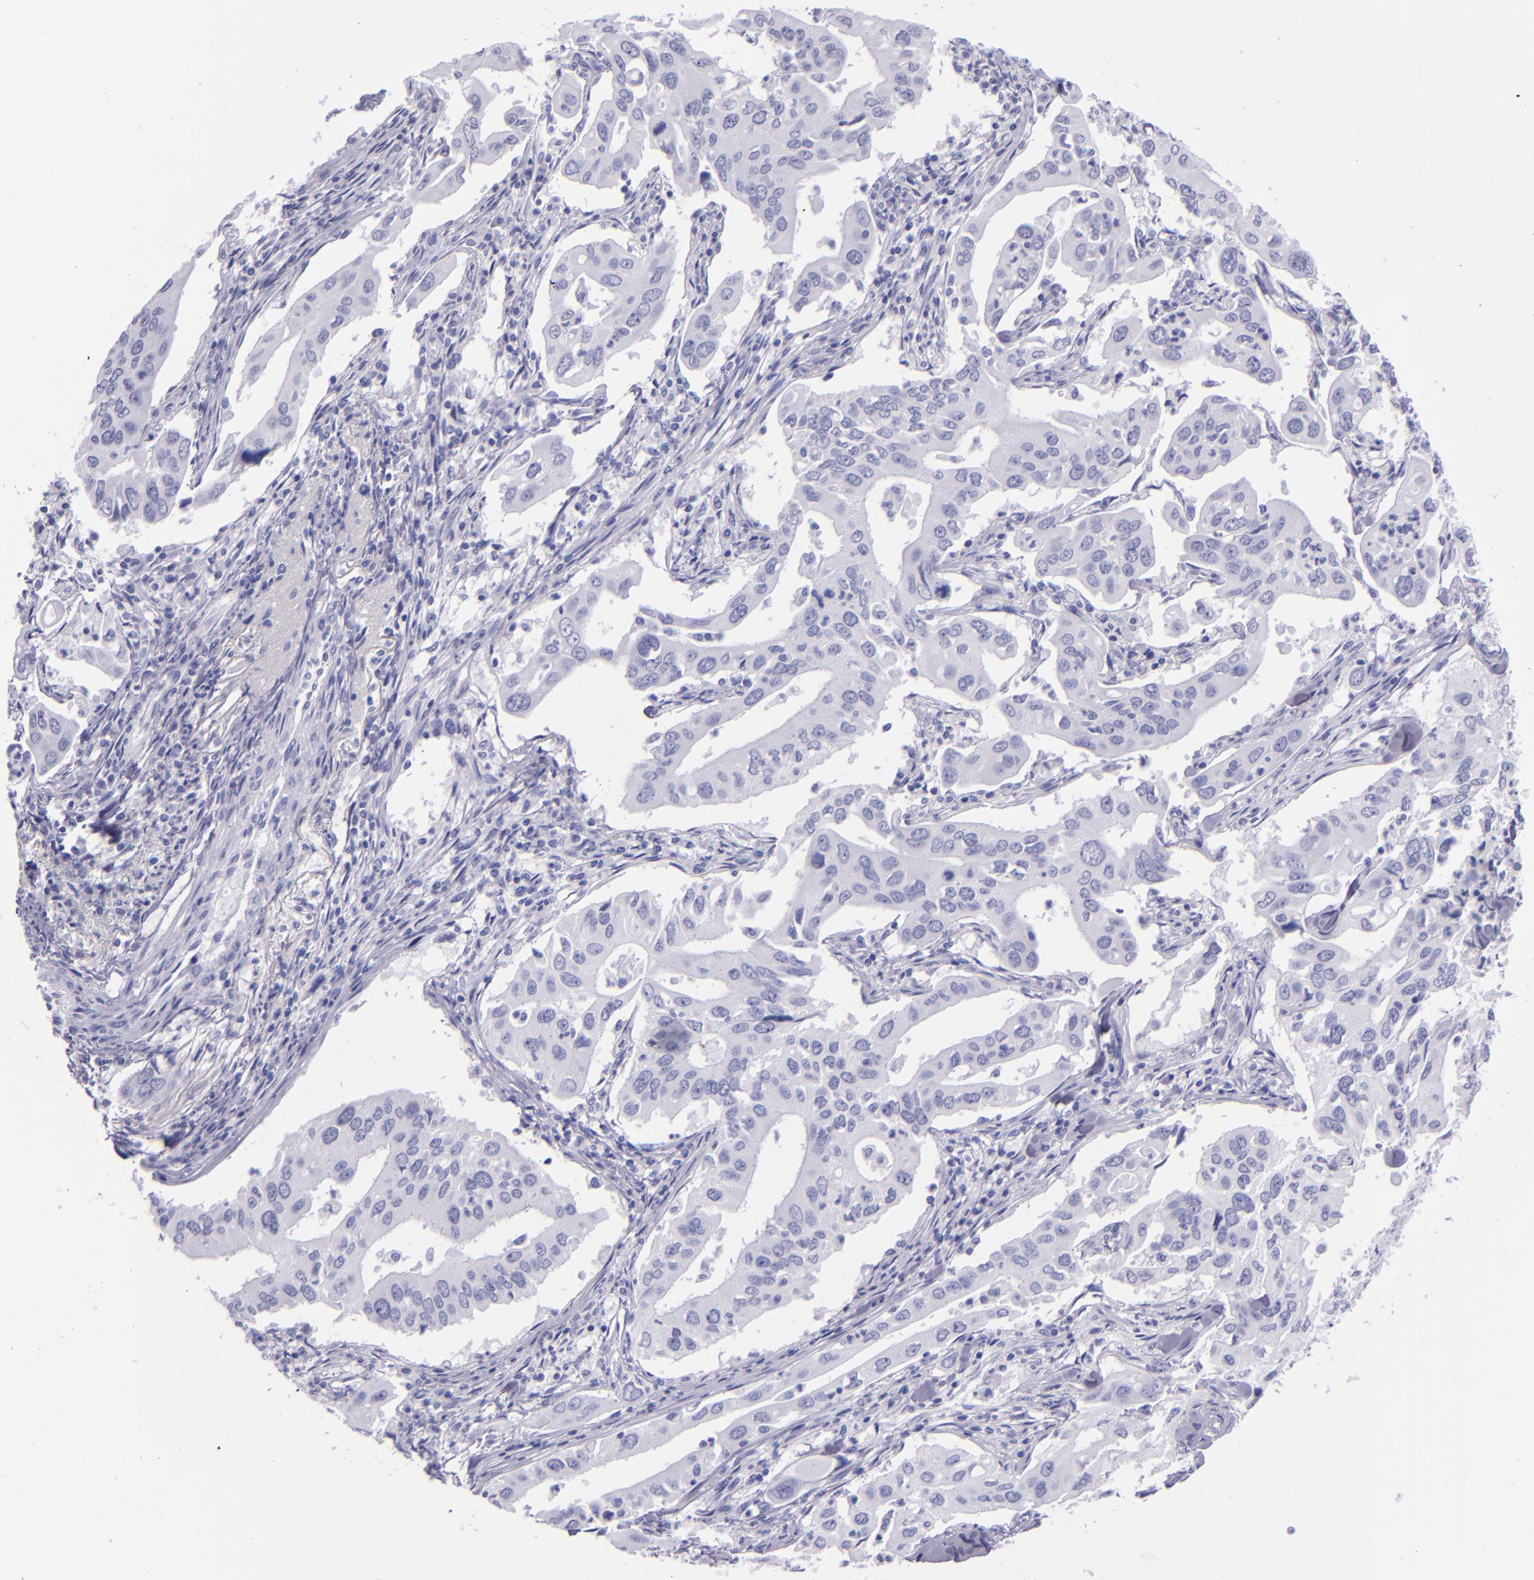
{"staining": {"intensity": "negative", "quantity": "none", "location": "none"}, "tissue": "lung cancer", "cell_type": "Tumor cells", "image_type": "cancer", "snomed": [{"axis": "morphology", "description": "Adenocarcinoma, NOS"}, {"axis": "topography", "description": "Lung"}], "caption": "A micrograph of human adenocarcinoma (lung) is negative for staining in tumor cells.", "gene": "SFTPB", "patient": {"sex": "male", "age": 48}}